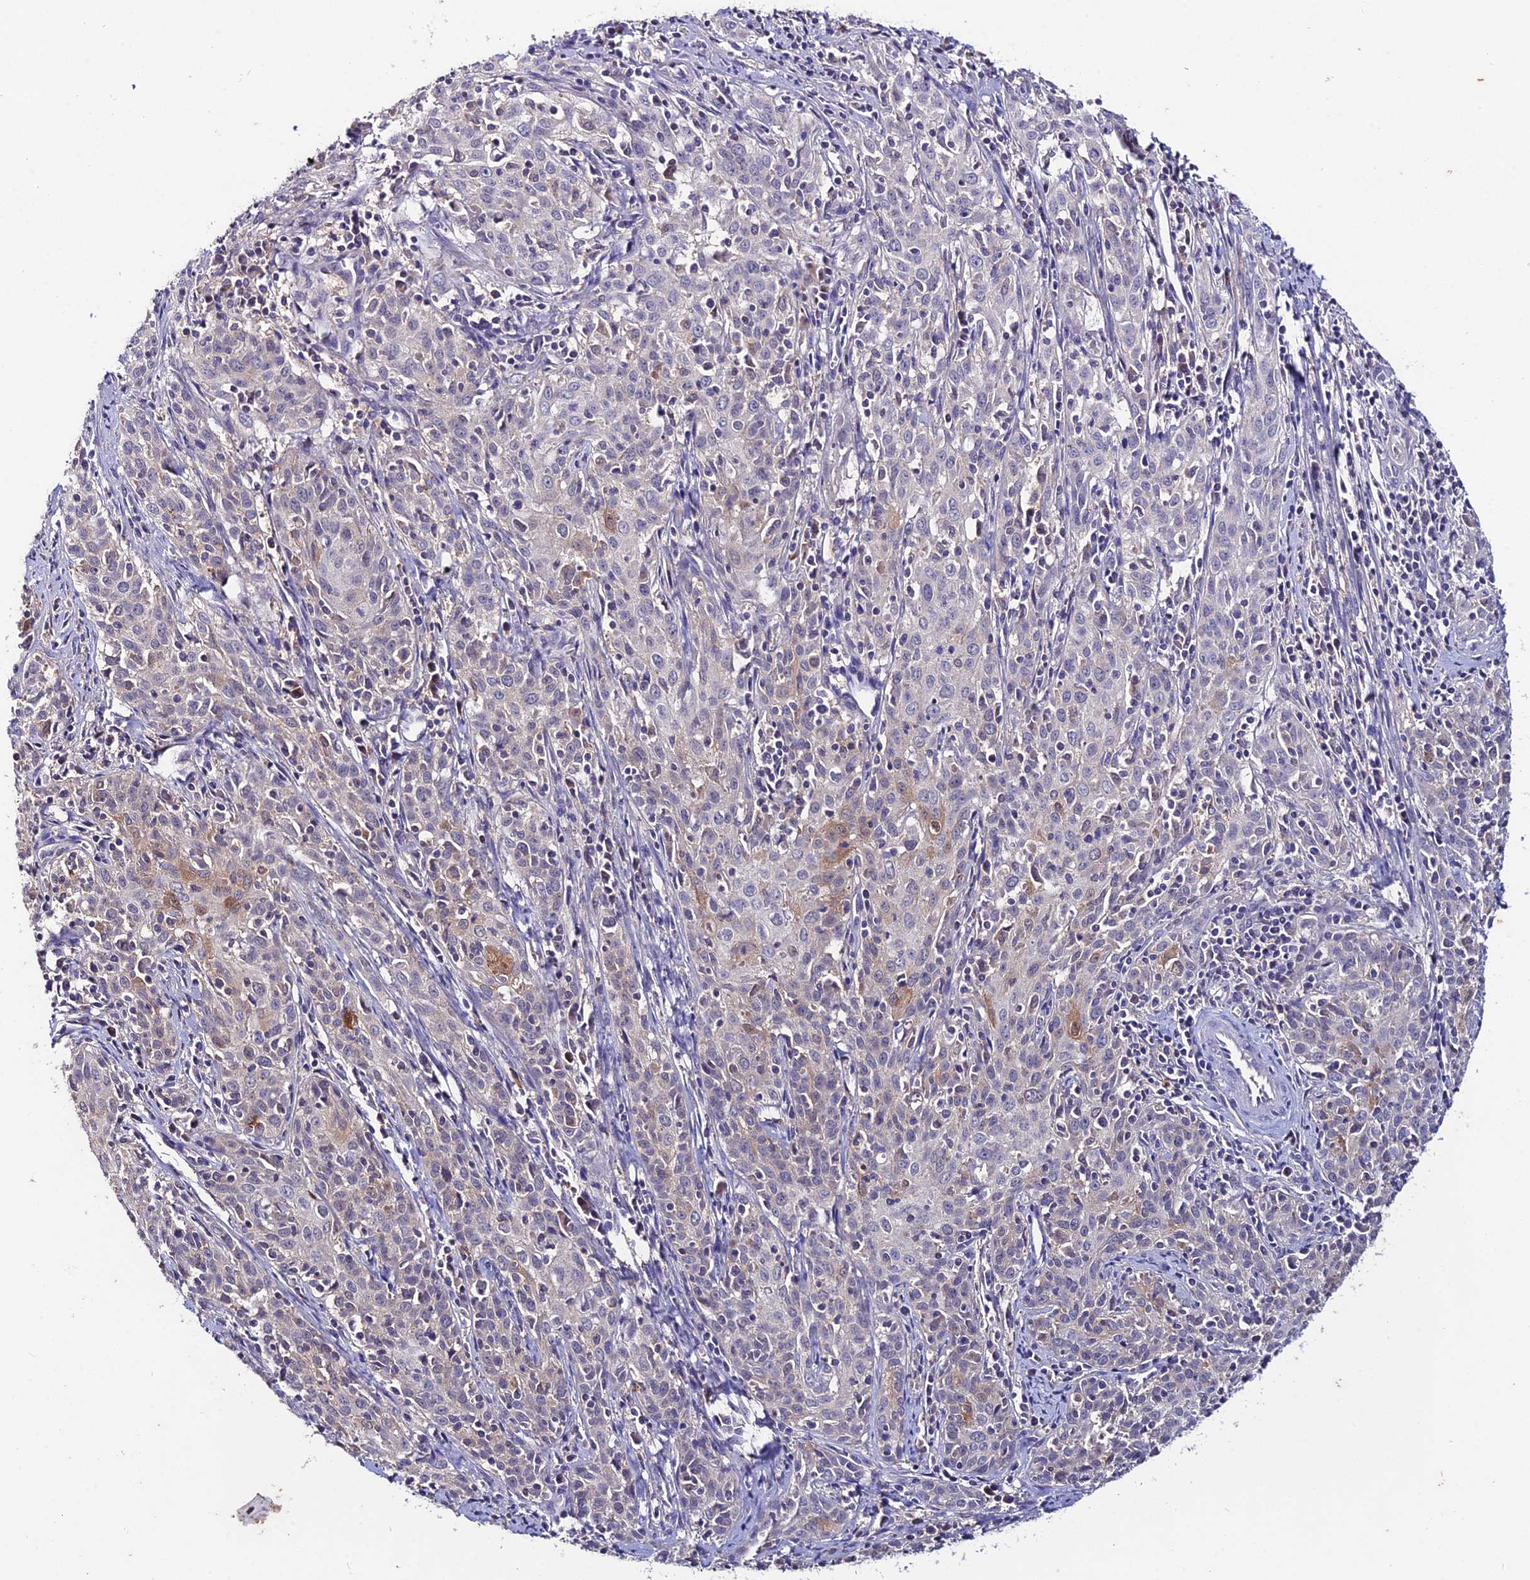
{"staining": {"intensity": "negative", "quantity": "none", "location": "none"}, "tissue": "cervical cancer", "cell_type": "Tumor cells", "image_type": "cancer", "snomed": [{"axis": "morphology", "description": "Squamous cell carcinoma, NOS"}, {"axis": "topography", "description": "Cervix"}], "caption": "High magnification brightfield microscopy of squamous cell carcinoma (cervical) stained with DAB (brown) and counterstained with hematoxylin (blue): tumor cells show no significant staining. The staining is performed using DAB brown chromogen with nuclei counter-stained in using hematoxylin.", "gene": "LGALS7", "patient": {"sex": "female", "age": 57}}